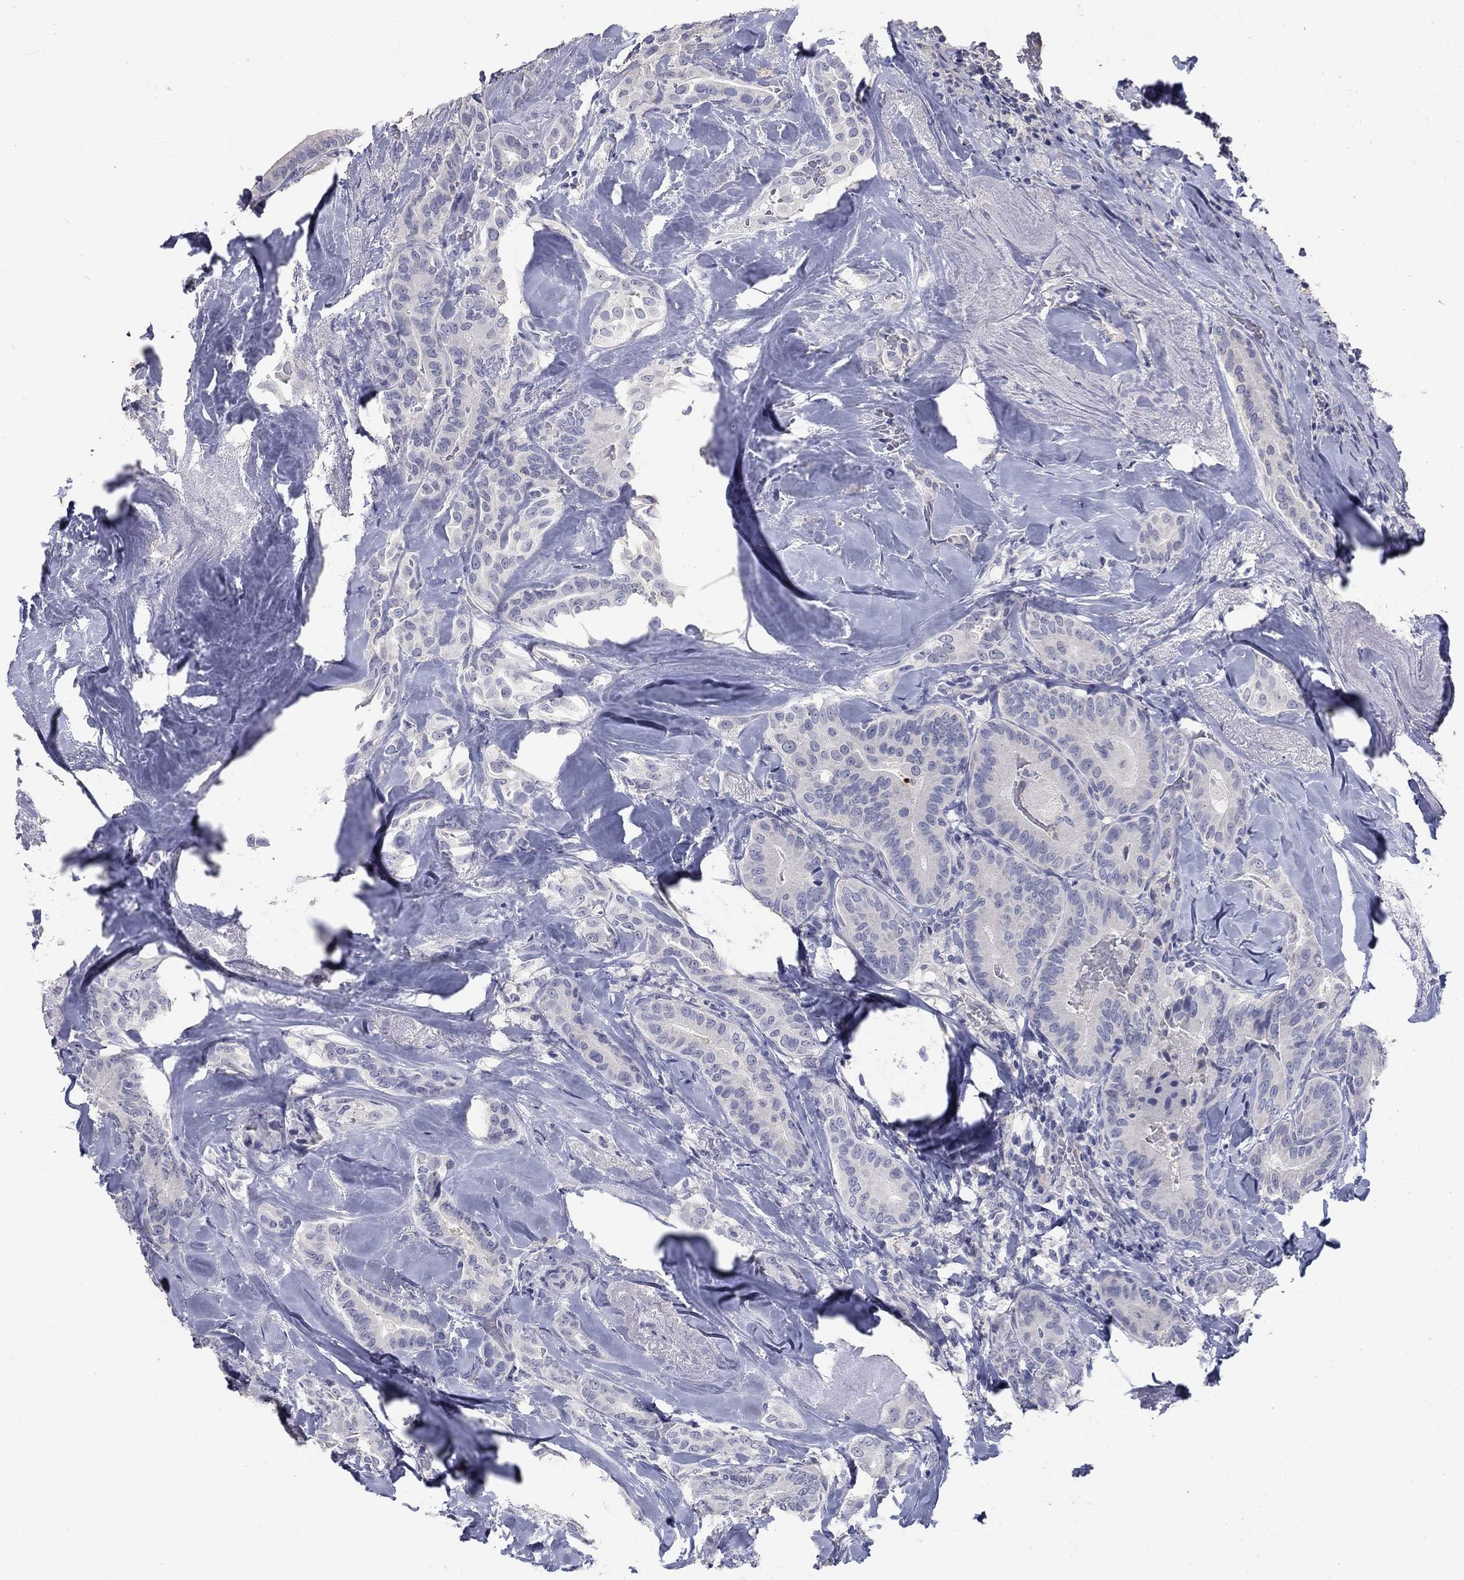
{"staining": {"intensity": "negative", "quantity": "none", "location": "none"}, "tissue": "thyroid cancer", "cell_type": "Tumor cells", "image_type": "cancer", "snomed": [{"axis": "morphology", "description": "Papillary adenocarcinoma, NOS"}, {"axis": "topography", "description": "Thyroid gland"}], "caption": "Immunohistochemistry image of neoplastic tissue: papillary adenocarcinoma (thyroid) stained with DAB demonstrates no significant protein positivity in tumor cells. (Immunohistochemistry, brightfield microscopy, high magnification).", "gene": "PTH1R", "patient": {"sex": "male", "age": 61}}